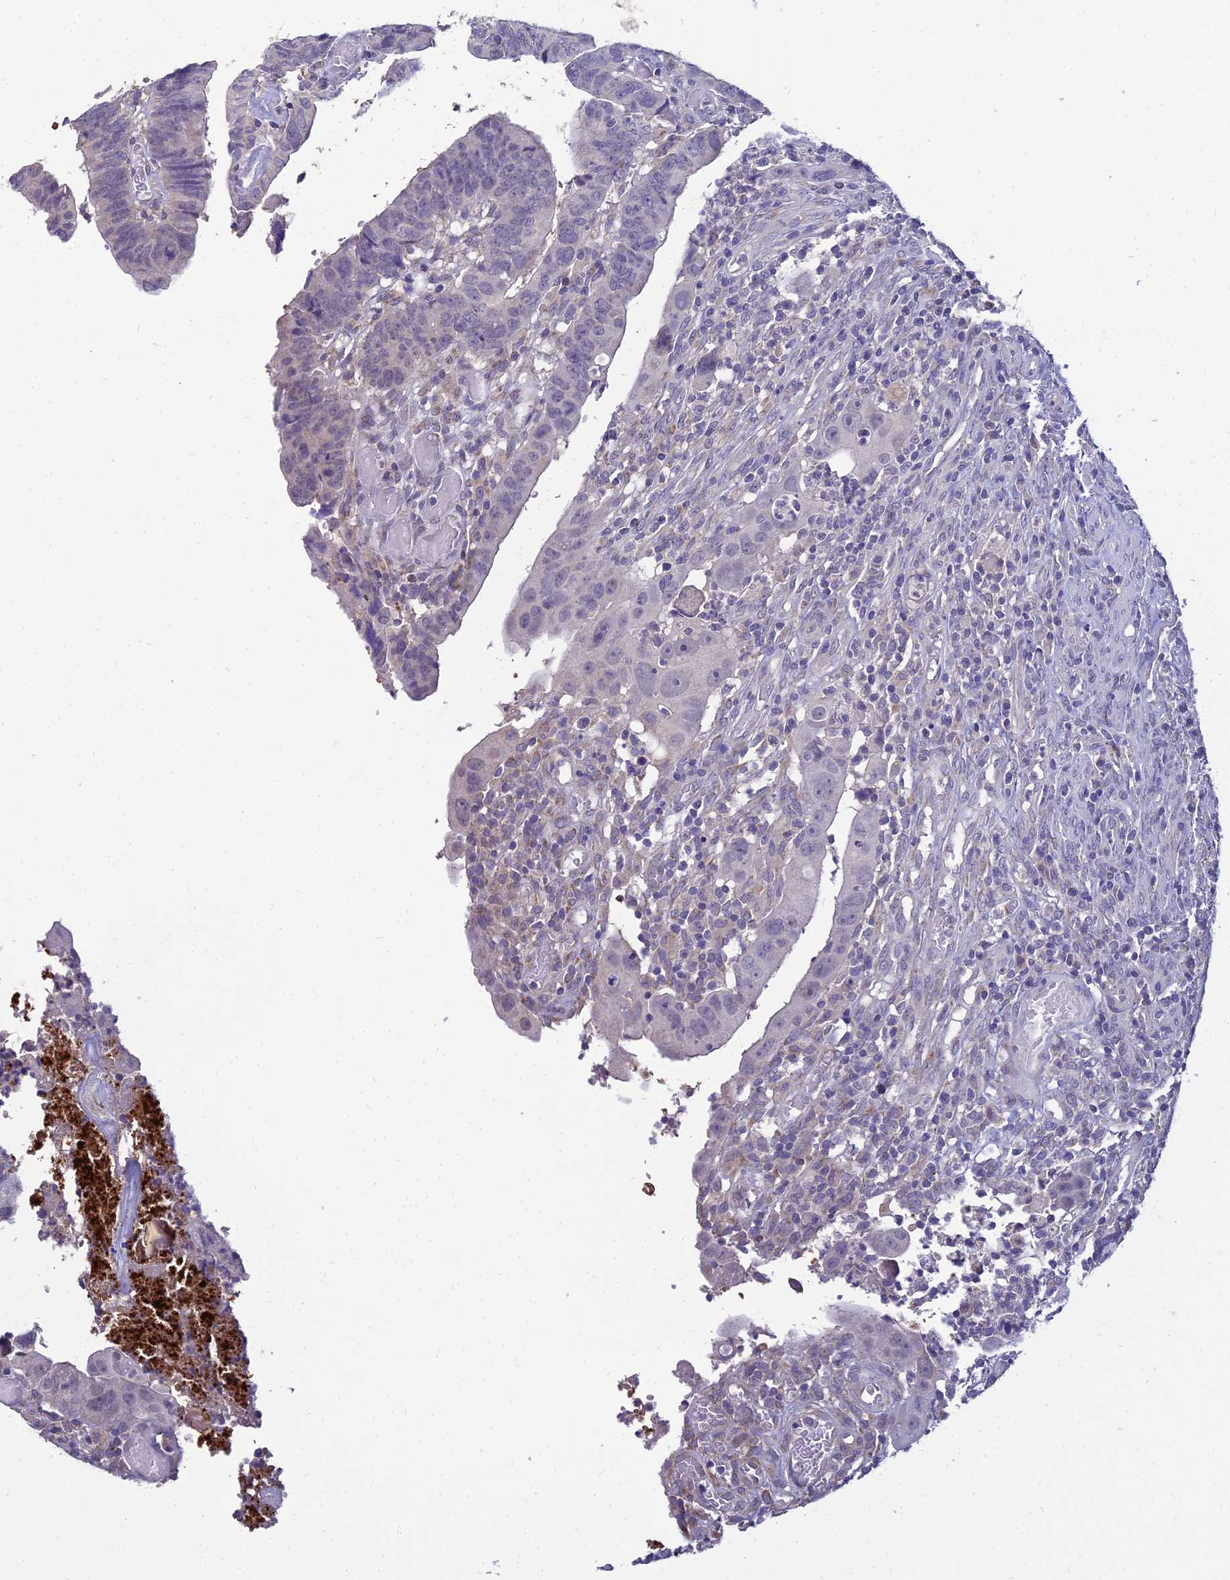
{"staining": {"intensity": "negative", "quantity": "none", "location": "none"}, "tissue": "colorectal cancer", "cell_type": "Tumor cells", "image_type": "cancer", "snomed": [{"axis": "morphology", "description": "Normal tissue, NOS"}, {"axis": "morphology", "description": "Adenocarcinoma, NOS"}, {"axis": "topography", "description": "Rectum"}], "caption": "Human colorectal cancer (adenocarcinoma) stained for a protein using IHC demonstrates no expression in tumor cells.", "gene": "NPY", "patient": {"sex": "female", "age": 65}}